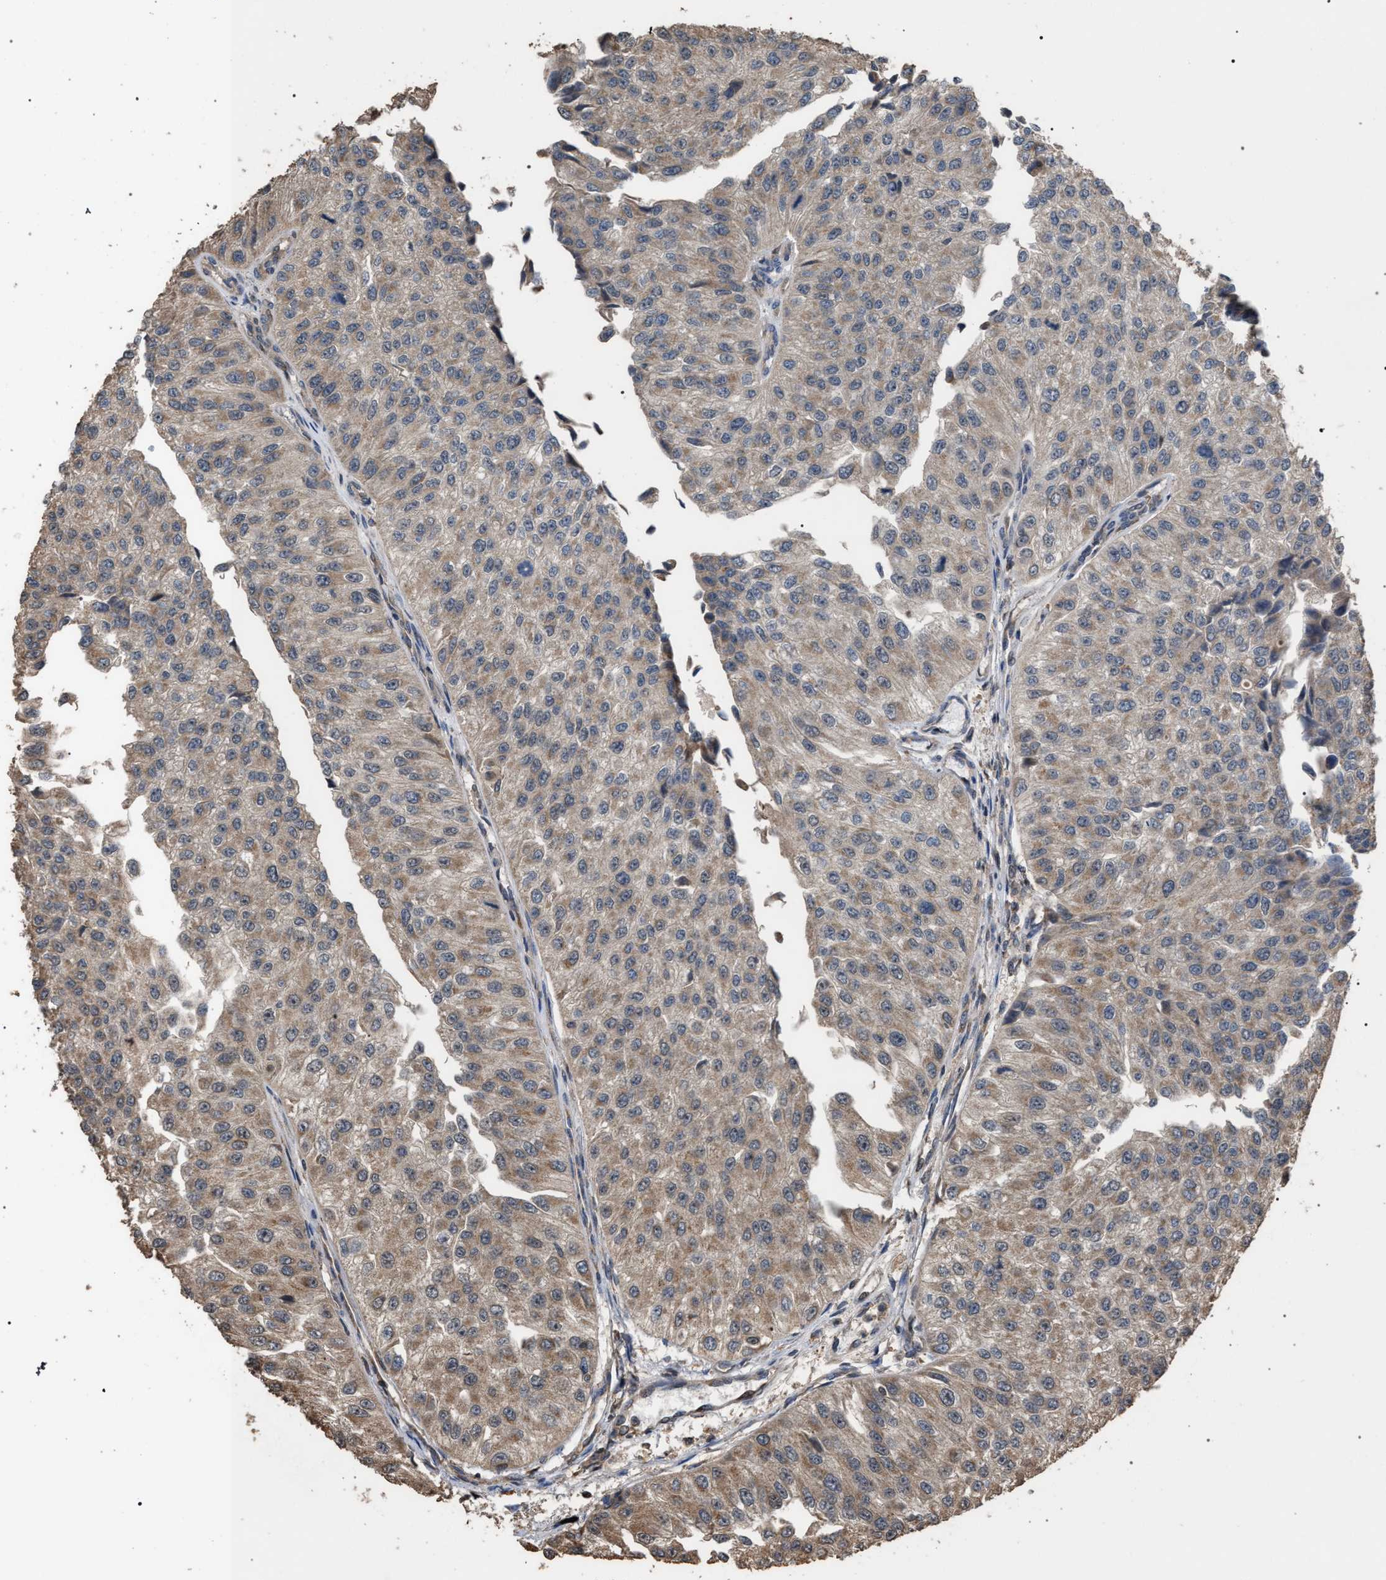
{"staining": {"intensity": "weak", "quantity": ">75%", "location": "cytoplasmic/membranous"}, "tissue": "urothelial cancer", "cell_type": "Tumor cells", "image_type": "cancer", "snomed": [{"axis": "morphology", "description": "Urothelial carcinoma, High grade"}, {"axis": "topography", "description": "Kidney"}, {"axis": "topography", "description": "Urinary bladder"}], "caption": "Immunohistochemical staining of human high-grade urothelial carcinoma reveals low levels of weak cytoplasmic/membranous protein expression in approximately >75% of tumor cells.", "gene": "NAA35", "patient": {"sex": "male", "age": 77}}